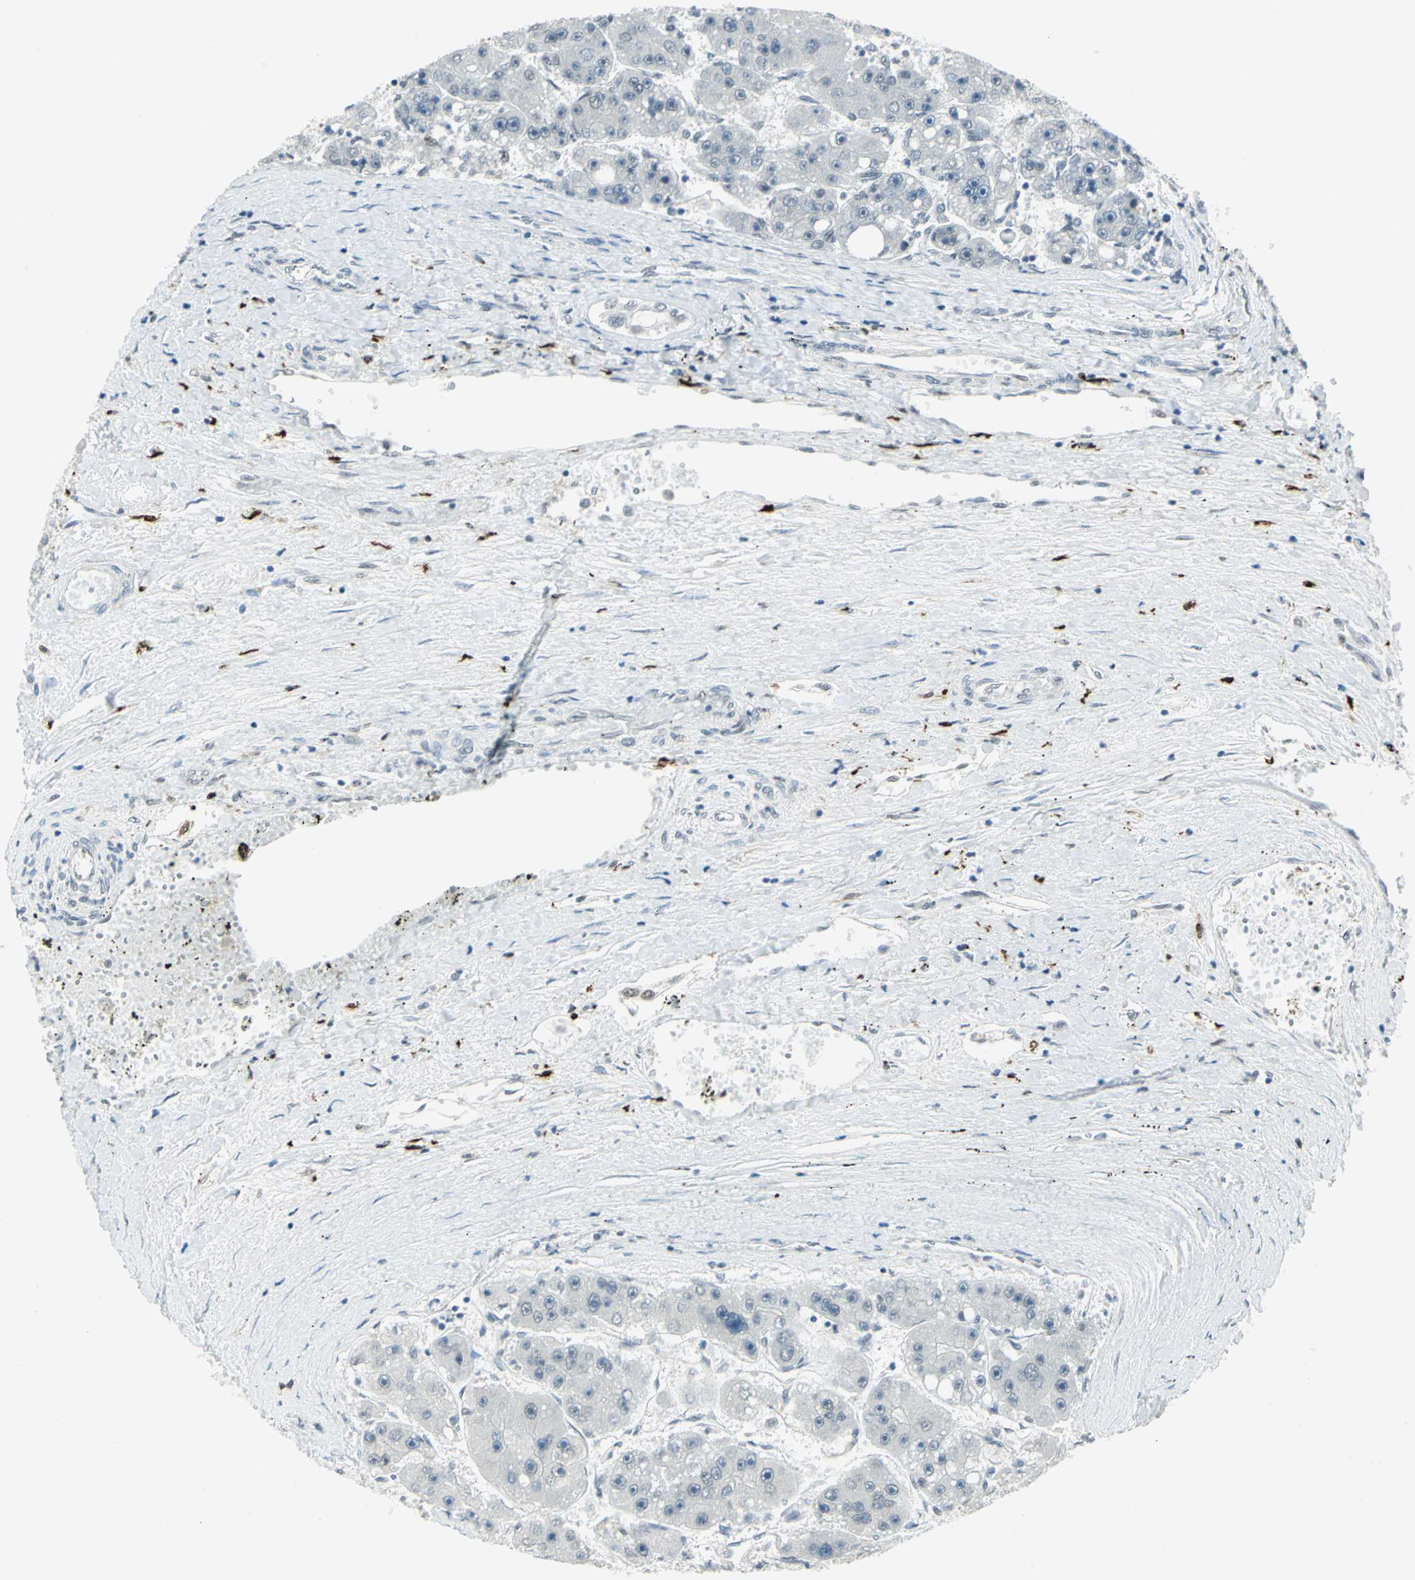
{"staining": {"intensity": "negative", "quantity": "none", "location": "none"}, "tissue": "liver cancer", "cell_type": "Tumor cells", "image_type": "cancer", "snomed": [{"axis": "morphology", "description": "Carcinoma, Hepatocellular, NOS"}, {"axis": "topography", "description": "Liver"}], "caption": "Micrograph shows no significant protein positivity in tumor cells of liver cancer. (Brightfield microscopy of DAB IHC at high magnification).", "gene": "MTMR10", "patient": {"sex": "female", "age": 61}}